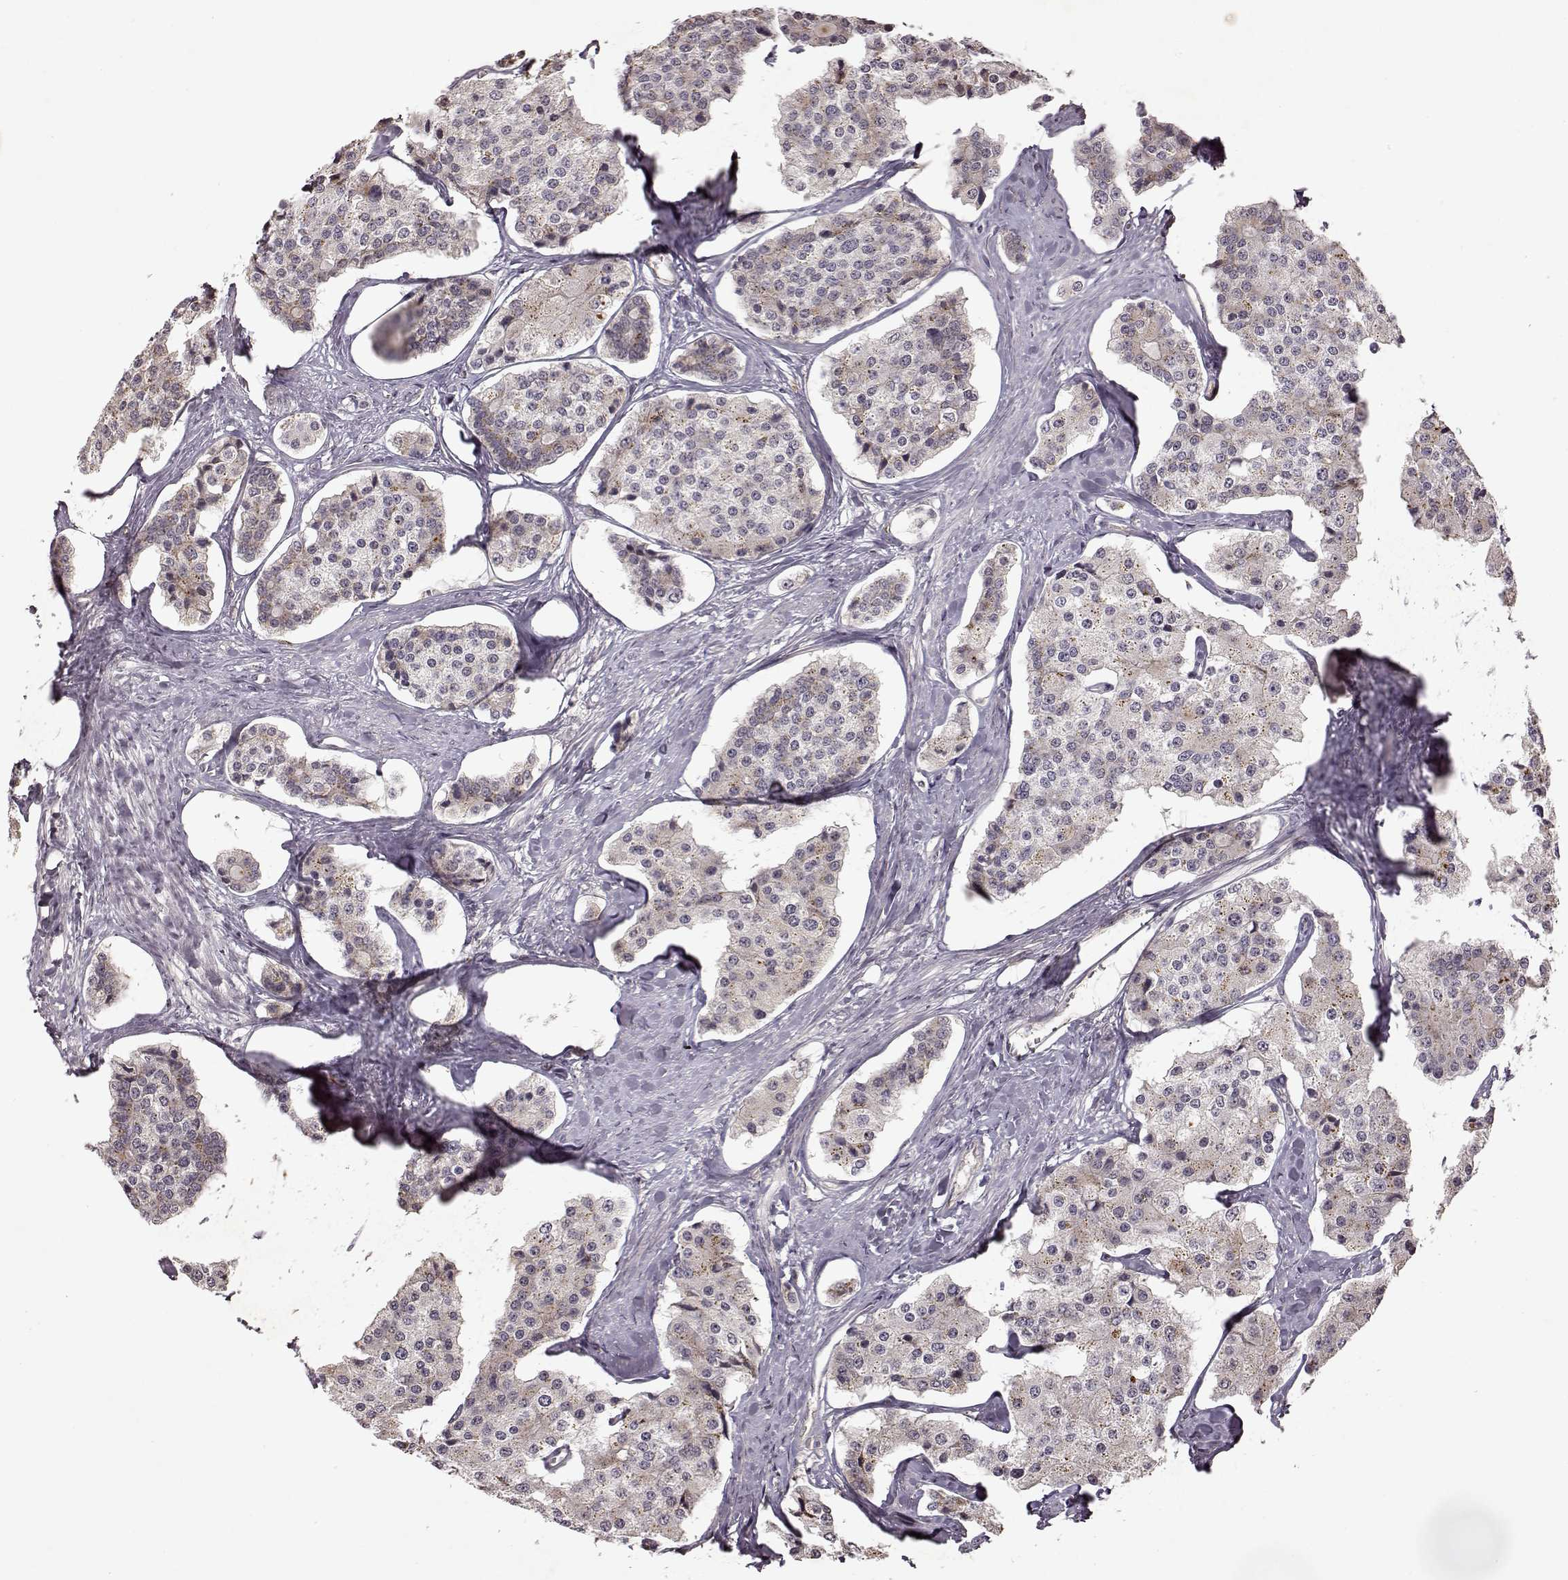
{"staining": {"intensity": "negative", "quantity": "none", "location": "none"}, "tissue": "carcinoid", "cell_type": "Tumor cells", "image_type": "cancer", "snomed": [{"axis": "morphology", "description": "Carcinoid, malignant, NOS"}, {"axis": "topography", "description": "Small intestine"}], "caption": "Tumor cells show no significant protein expression in carcinoid (malignant). The staining is performed using DAB brown chromogen with nuclei counter-stained in using hematoxylin.", "gene": "CRB1", "patient": {"sex": "female", "age": 65}}